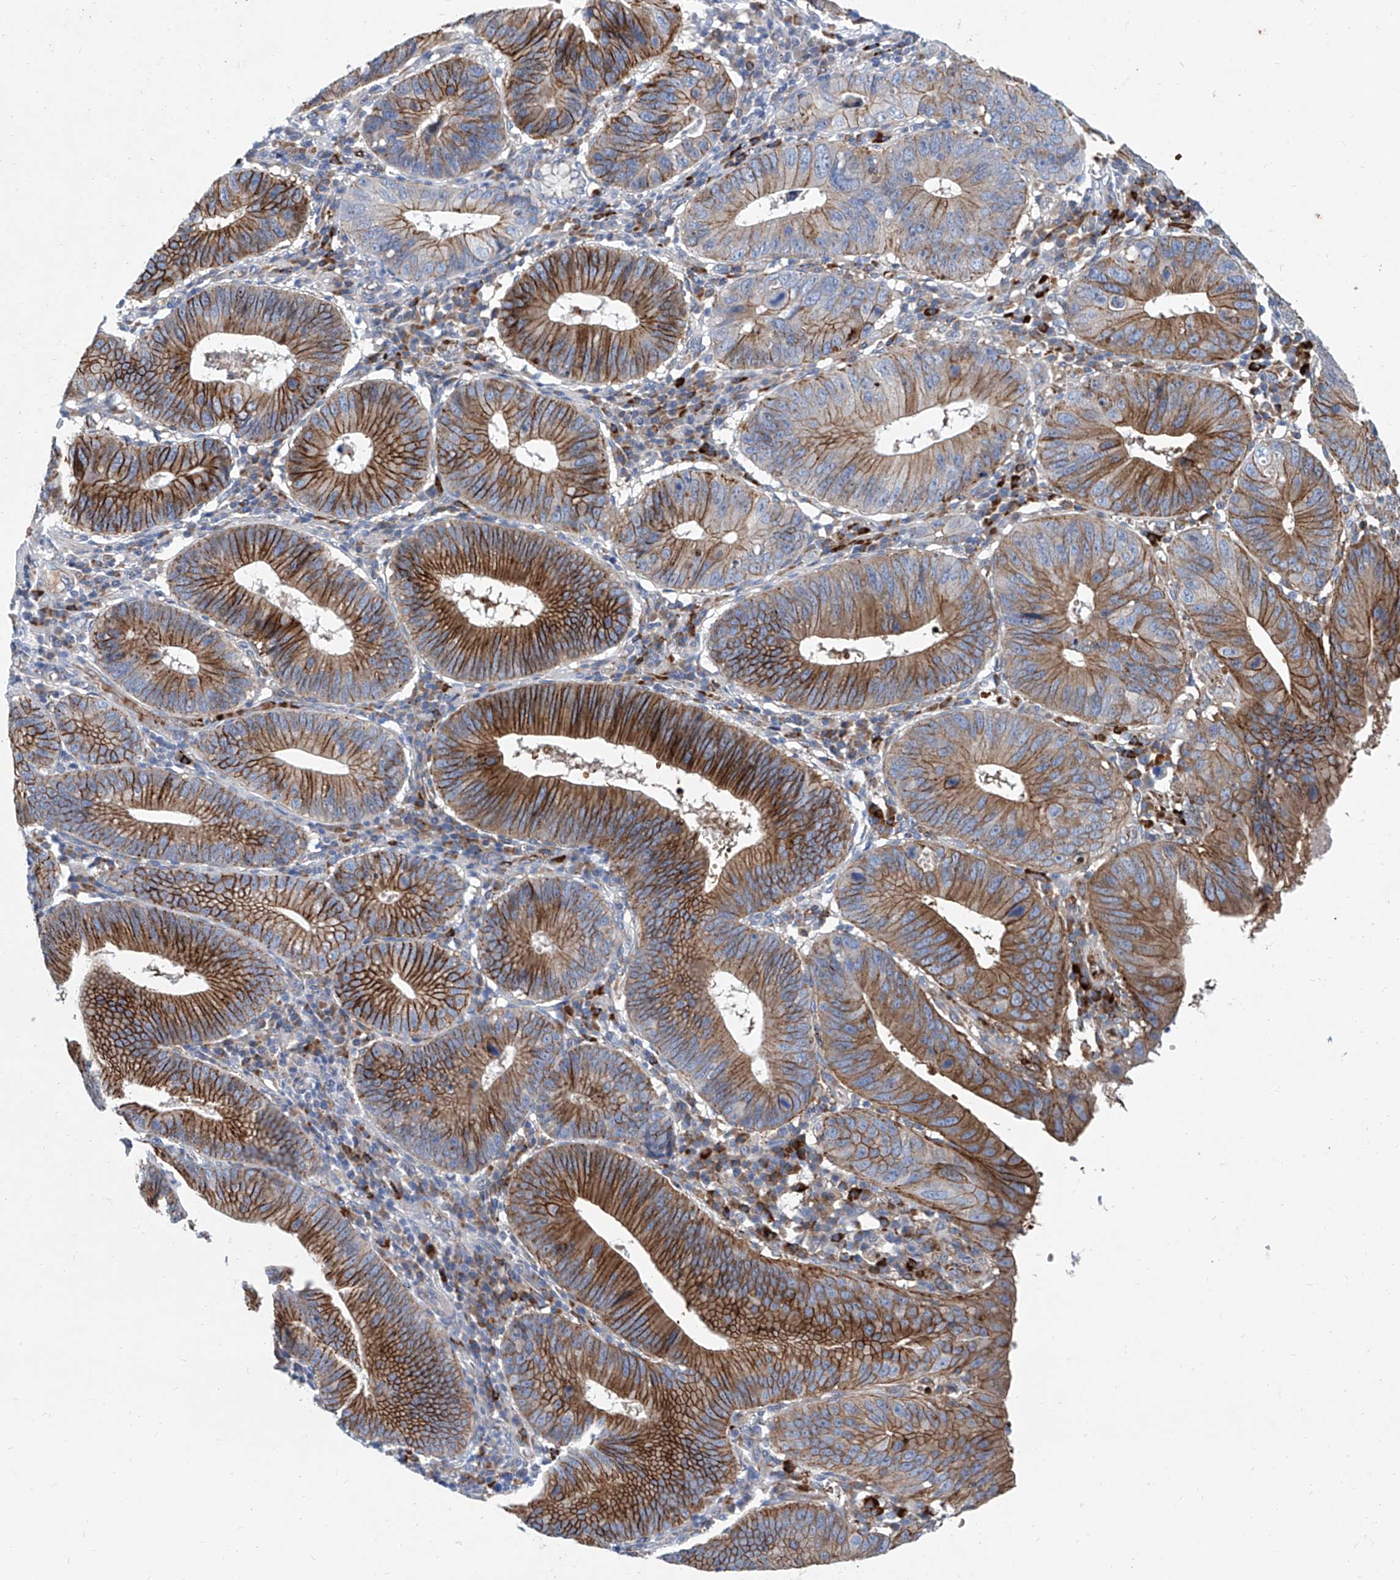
{"staining": {"intensity": "strong", "quantity": ">75%", "location": "cytoplasmic/membranous"}, "tissue": "stomach cancer", "cell_type": "Tumor cells", "image_type": "cancer", "snomed": [{"axis": "morphology", "description": "Adenocarcinoma, NOS"}, {"axis": "topography", "description": "Stomach"}], "caption": "Tumor cells reveal strong cytoplasmic/membranous positivity in about >75% of cells in stomach cancer. The staining is performed using DAB (3,3'-diaminobenzidine) brown chromogen to label protein expression. The nuclei are counter-stained blue using hematoxylin.", "gene": "FPR2", "patient": {"sex": "male", "age": 59}}